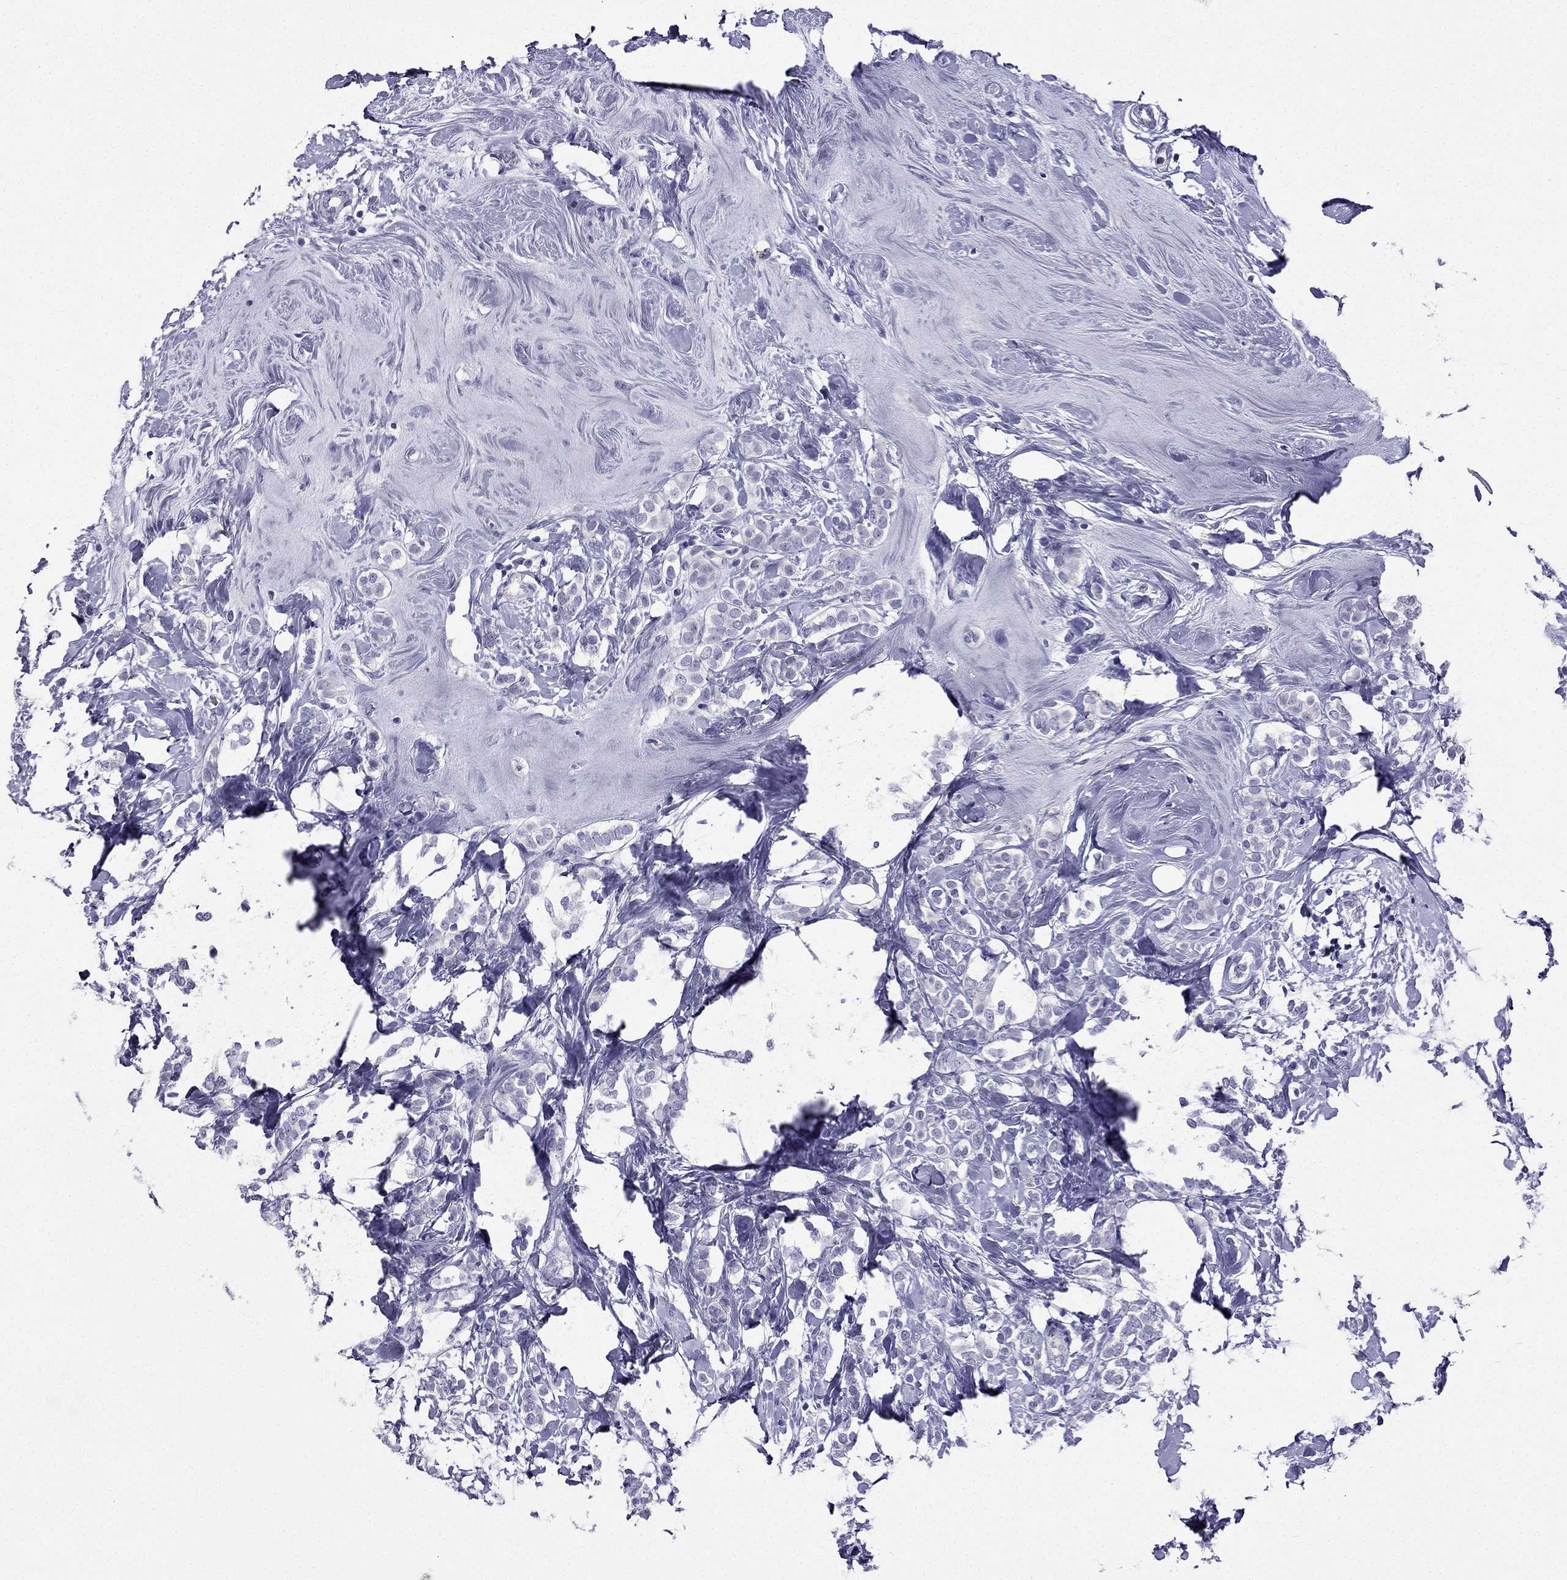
{"staining": {"intensity": "negative", "quantity": "none", "location": "none"}, "tissue": "breast cancer", "cell_type": "Tumor cells", "image_type": "cancer", "snomed": [{"axis": "morphology", "description": "Lobular carcinoma"}, {"axis": "topography", "description": "Breast"}], "caption": "The immunohistochemistry image has no significant staining in tumor cells of breast cancer tissue. (DAB (3,3'-diaminobenzidine) IHC visualized using brightfield microscopy, high magnification).", "gene": "KCNJ10", "patient": {"sex": "female", "age": 49}}